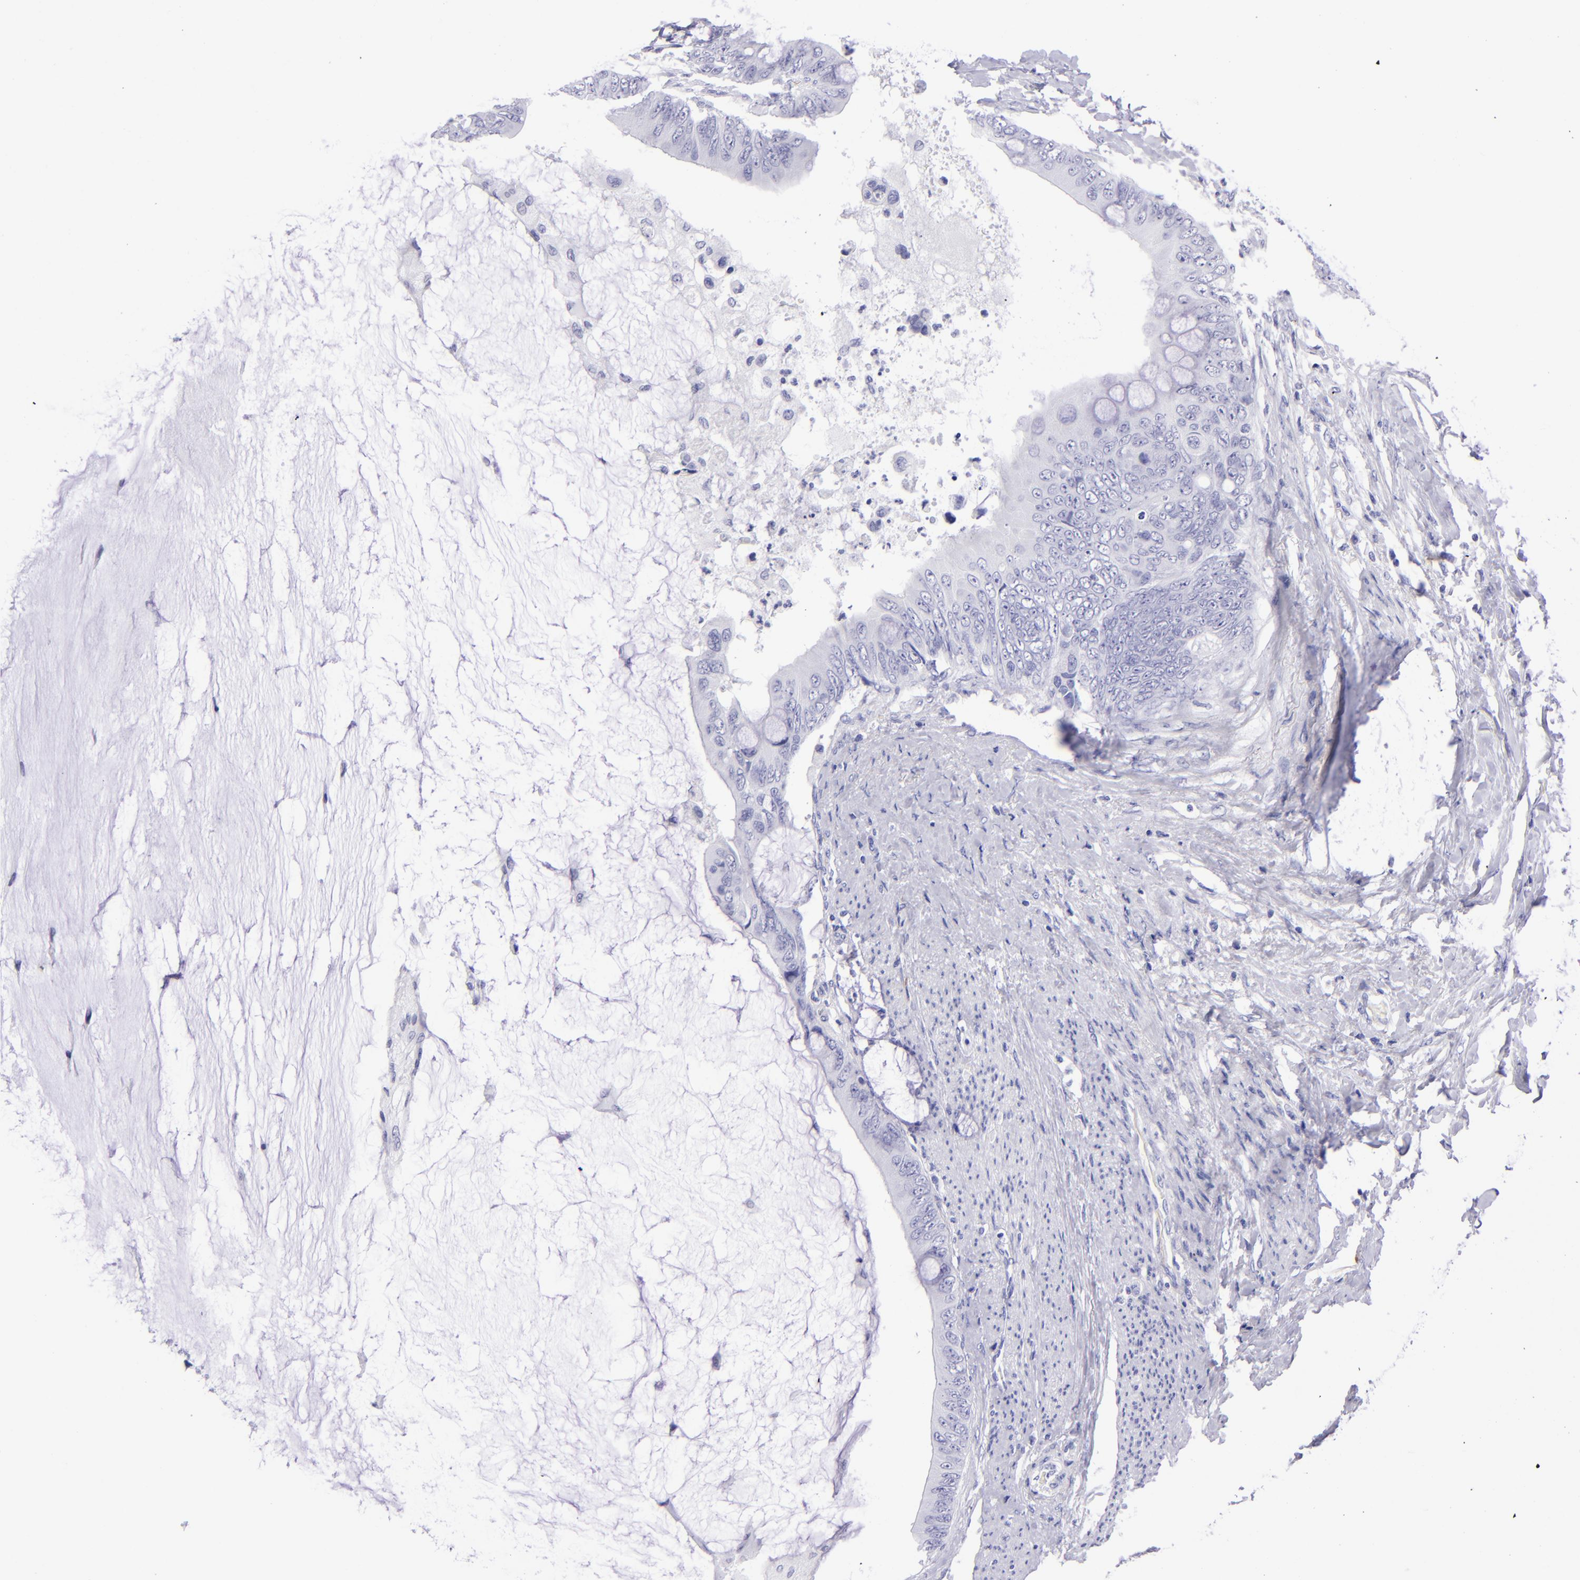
{"staining": {"intensity": "negative", "quantity": "none", "location": "none"}, "tissue": "colorectal cancer", "cell_type": "Tumor cells", "image_type": "cancer", "snomed": [{"axis": "morphology", "description": "Normal tissue, NOS"}, {"axis": "morphology", "description": "Adenocarcinoma, NOS"}, {"axis": "topography", "description": "Rectum"}, {"axis": "topography", "description": "Peripheral nerve tissue"}], "caption": "Colorectal cancer (adenocarcinoma) stained for a protein using immunohistochemistry (IHC) reveals no staining tumor cells.", "gene": "TYRP1", "patient": {"sex": "female", "age": 77}}